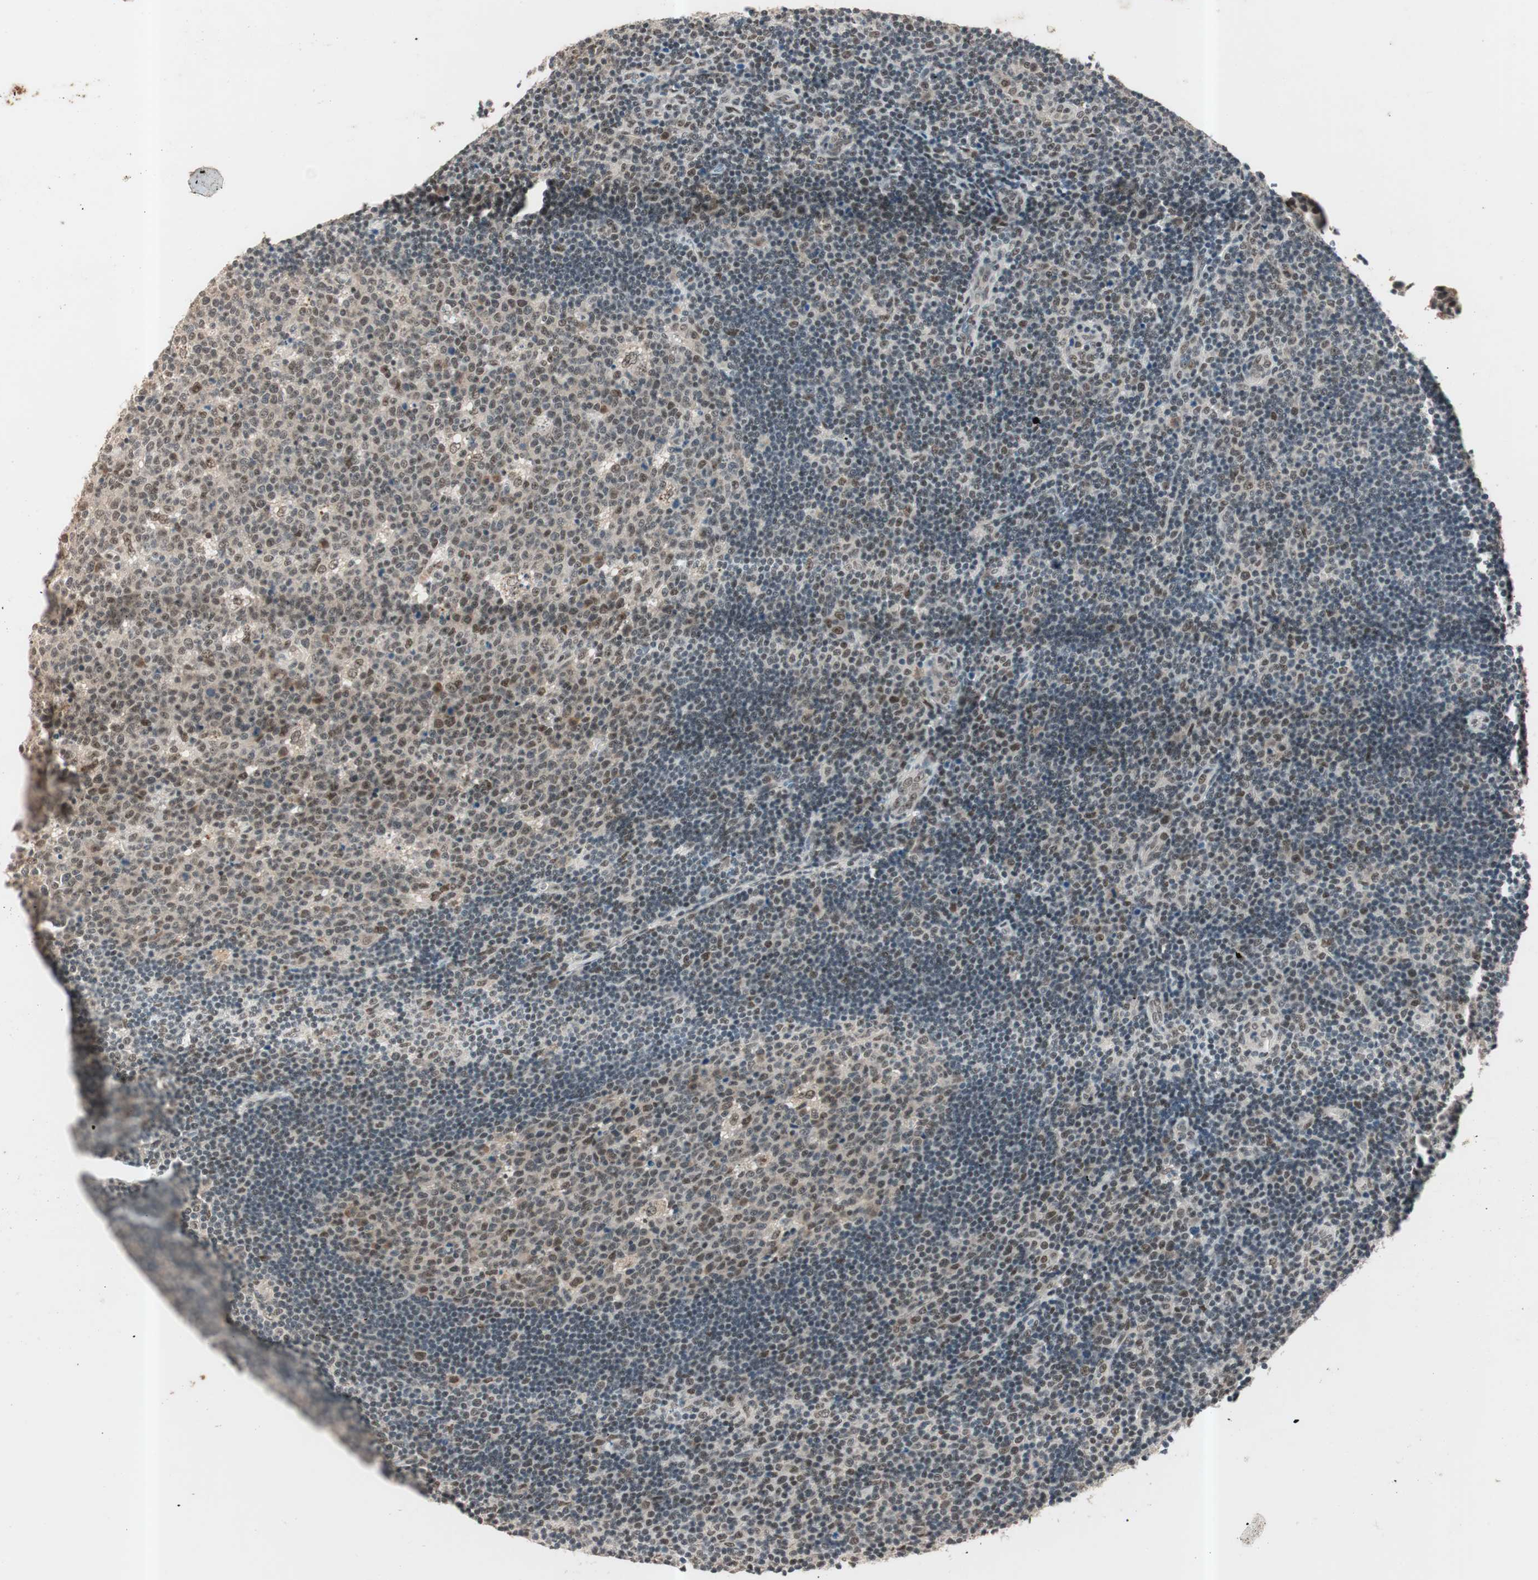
{"staining": {"intensity": "weak", "quantity": "25%-75%", "location": "nuclear"}, "tissue": "lymph node", "cell_type": "Germinal center cells", "image_type": "normal", "snomed": [{"axis": "morphology", "description": "Normal tissue, NOS"}, {"axis": "topography", "description": "Lymph node"}, {"axis": "topography", "description": "Salivary gland"}], "caption": "High-power microscopy captured an immunohistochemistry (IHC) histopathology image of unremarkable lymph node, revealing weak nuclear positivity in approximately 25%-75% of germinal center cells. (brown staining indicates protein expression, while blue staining denotes nuclei).", "gene": "NFRKB", "patient": {"sex": "male", "age": 8}}